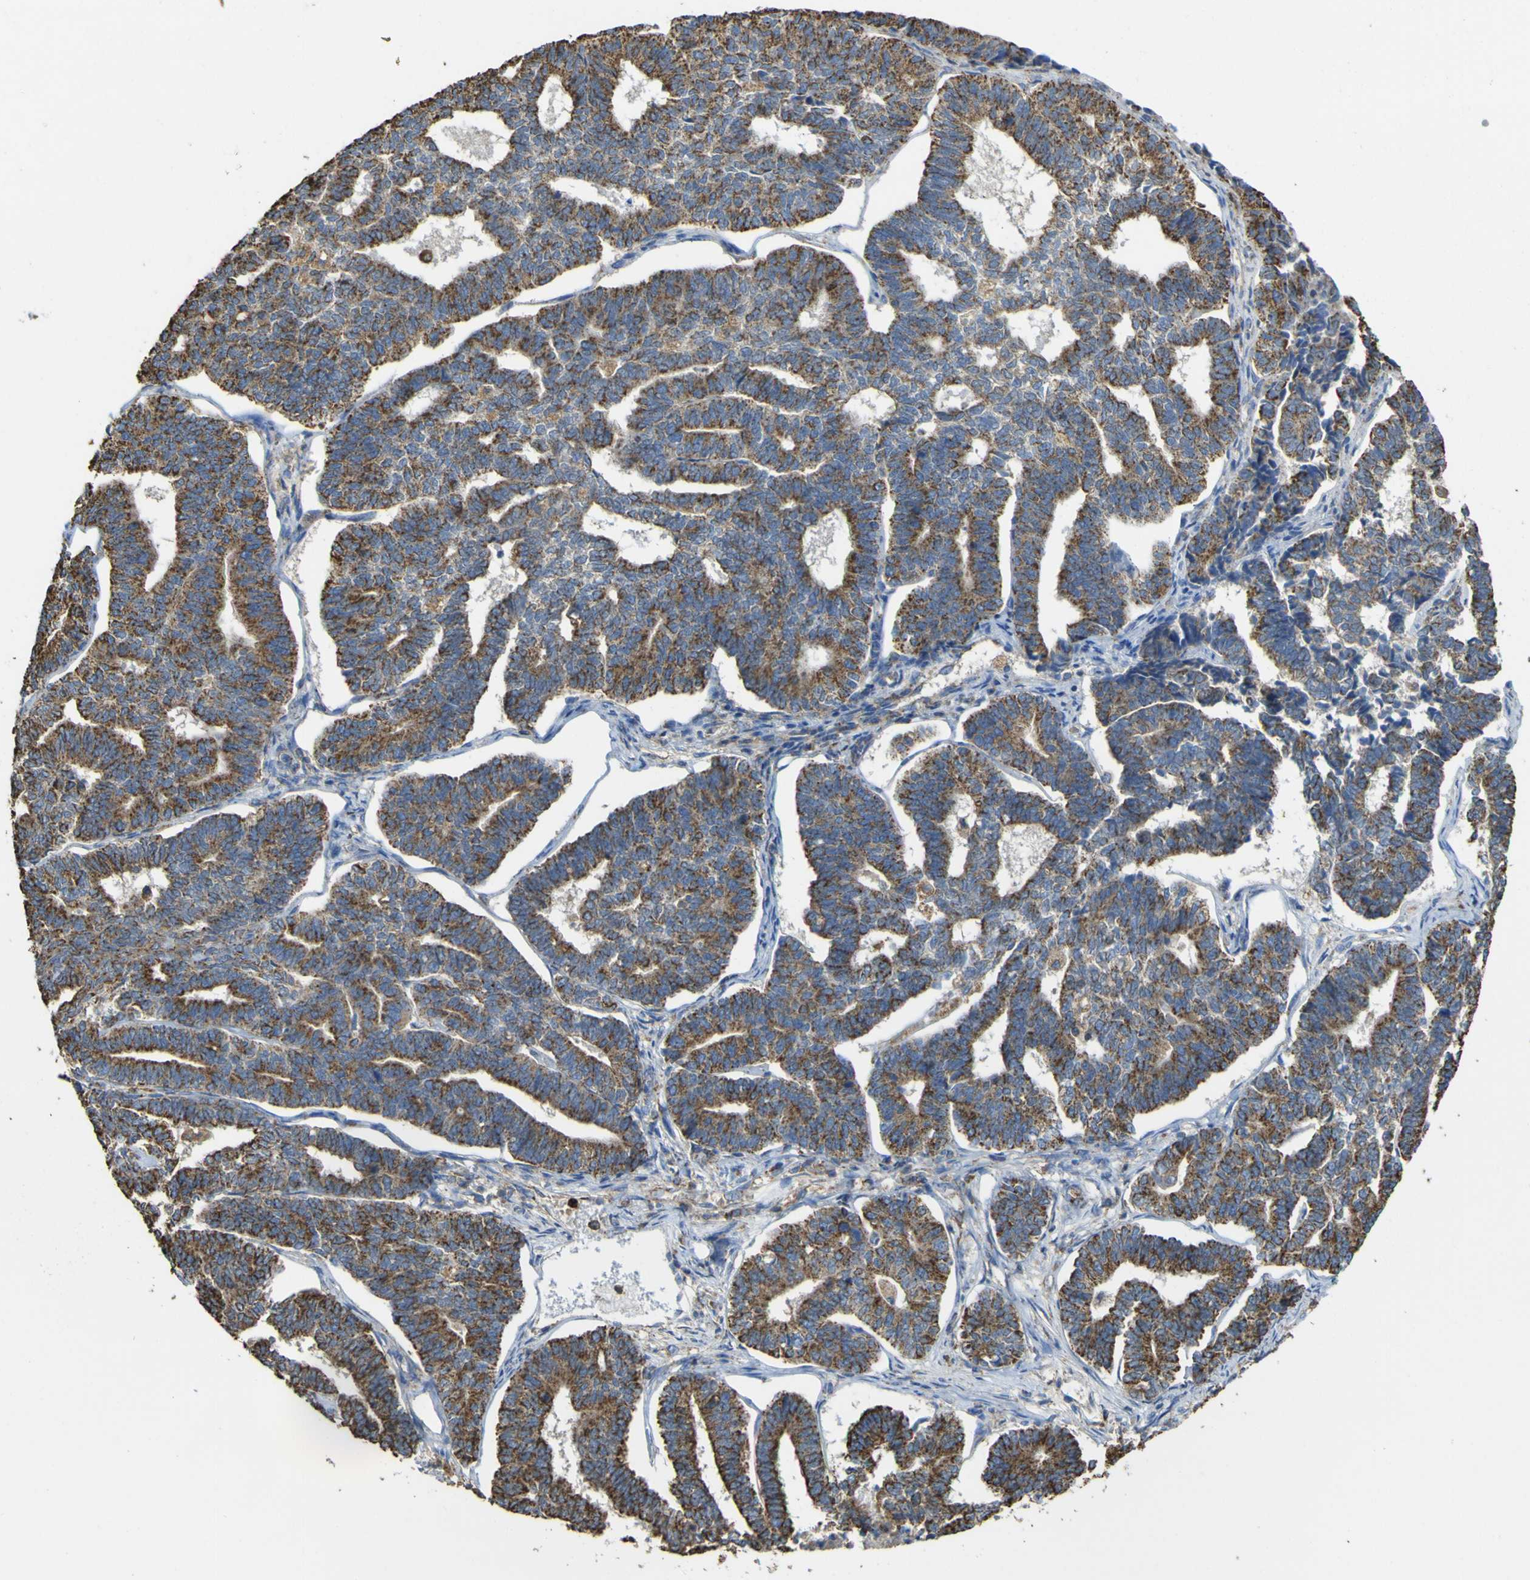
{"staining": {"intensity": "strong", "quantity": "25%-75%", "location": "cytoplasmic/membranous"}, "tissue": "endometrial cancer", "cell_type": "Tumor cells", "image_type": "cancer", "snomed": [{"axis": "morphology", "description": "Adenocarcinoma, NOS"}, {"axis": "topography", "description": "Endometrium"}], "caption": "Immunohistochemical staining of human adenocarcinoma (endometrial) reveals strong cytoplasmic/membranous protein expression in approximately 25%-75% of tumor cells.", "gene": "ACSL3", "patient": {"sex": "female", "age": 70}}